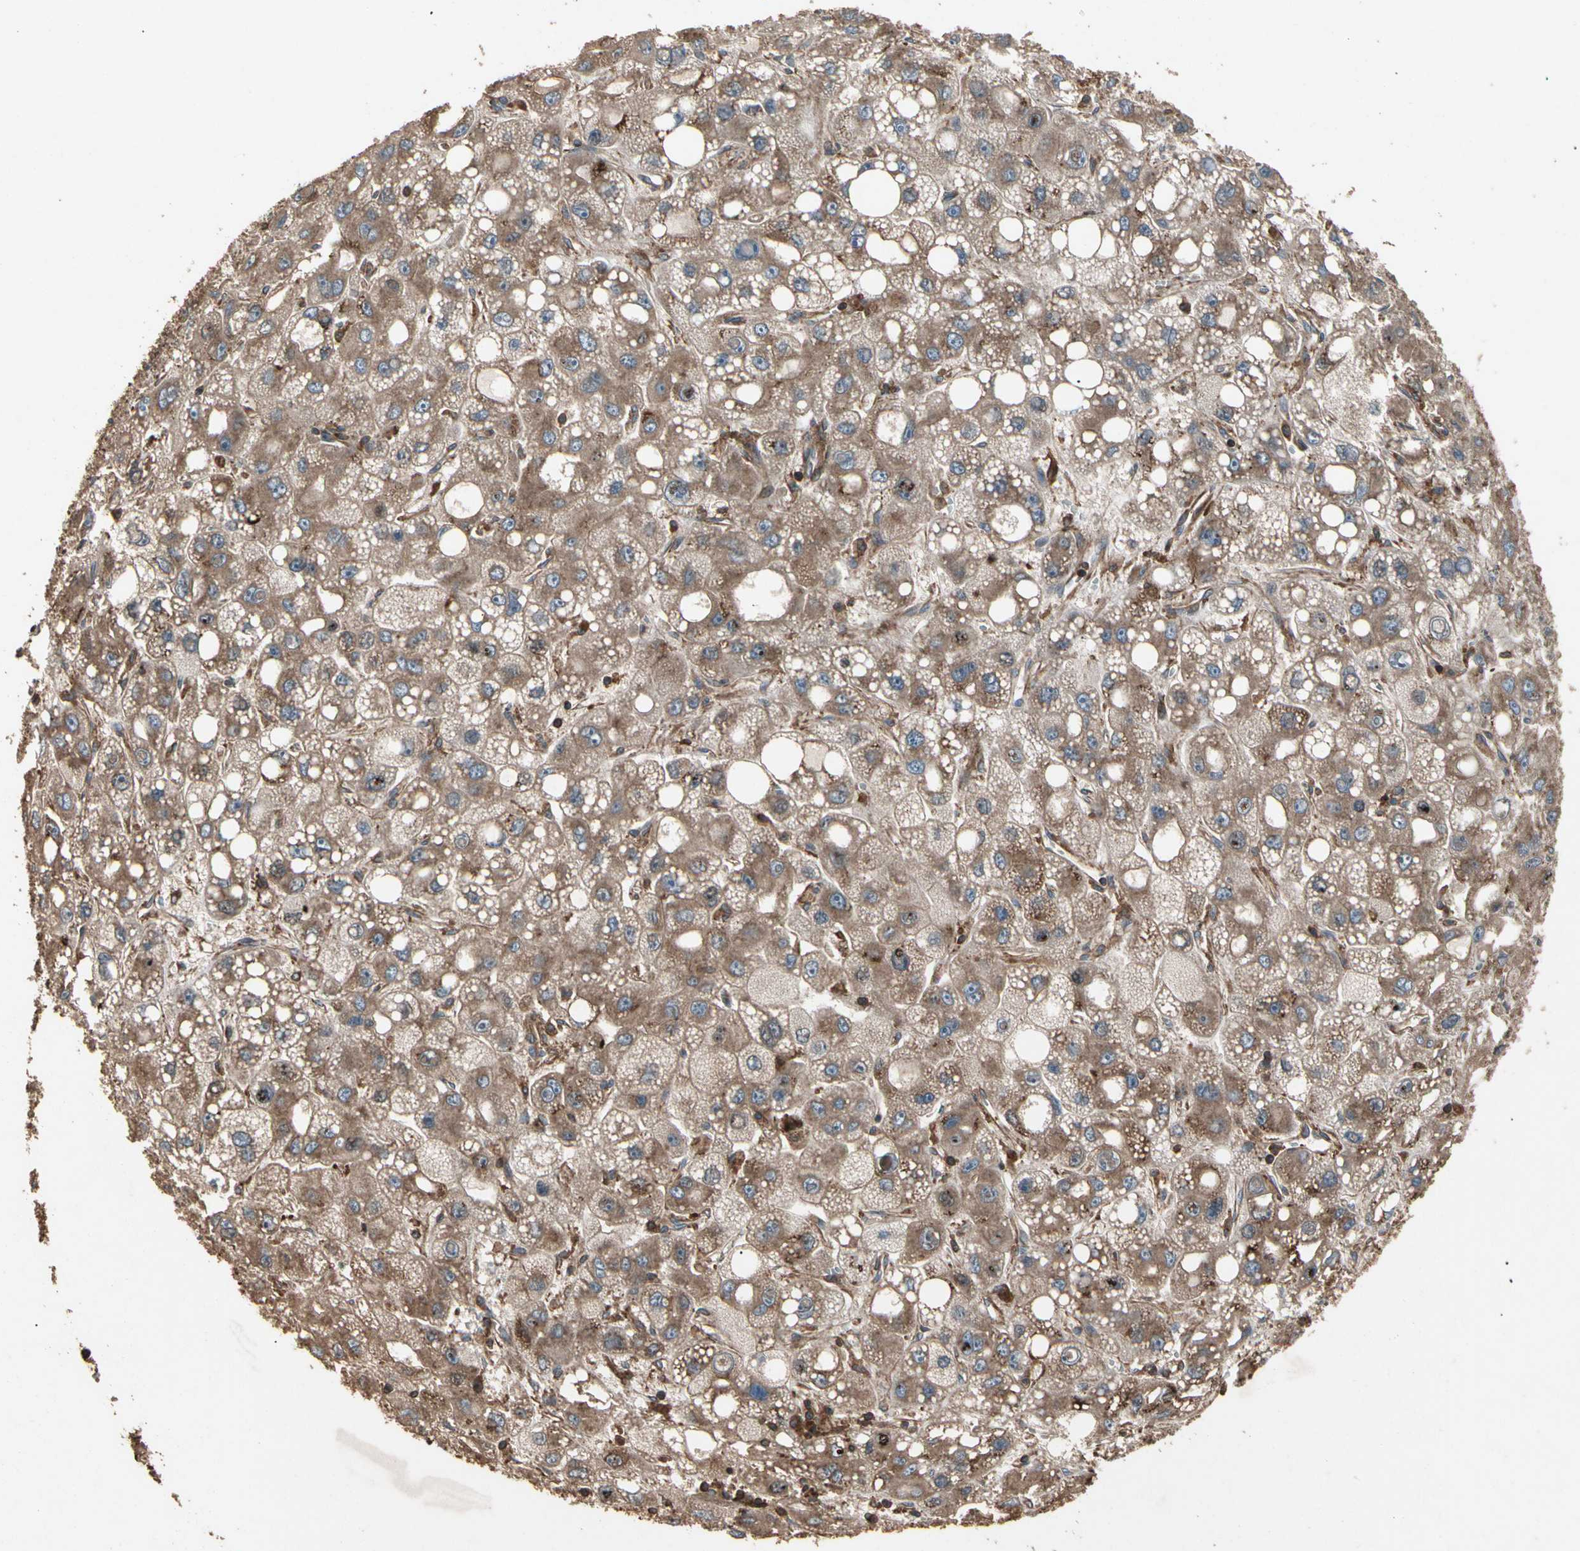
{"staining": {"intensity": "moderate", "quantity": ">75%", "location": "cytoplasmic/membranous"}, "tissue": "liver cancer", "cell_type": "Tumor cells", "image_type": "cancer", "snomed": [{"axis": "morphology", "description": "Carcinoma, Hepatocellular, NOS"}, {"axis": "topography", "description": "Liver"}], "caption": "Protein expression analysis of human liver cancer (hepatocellular carcinoma) reveals moderate cytoplasmic/membranous staining in approximately >75% of tumor cells. The staining was performed using DAB to visualize the protein expression in brown, while the nuclei were stained in blue with hematoxylin (Magnification: 20x).", "gene": "AGBL2", "patient": {"sex": "male", "age": 55}}